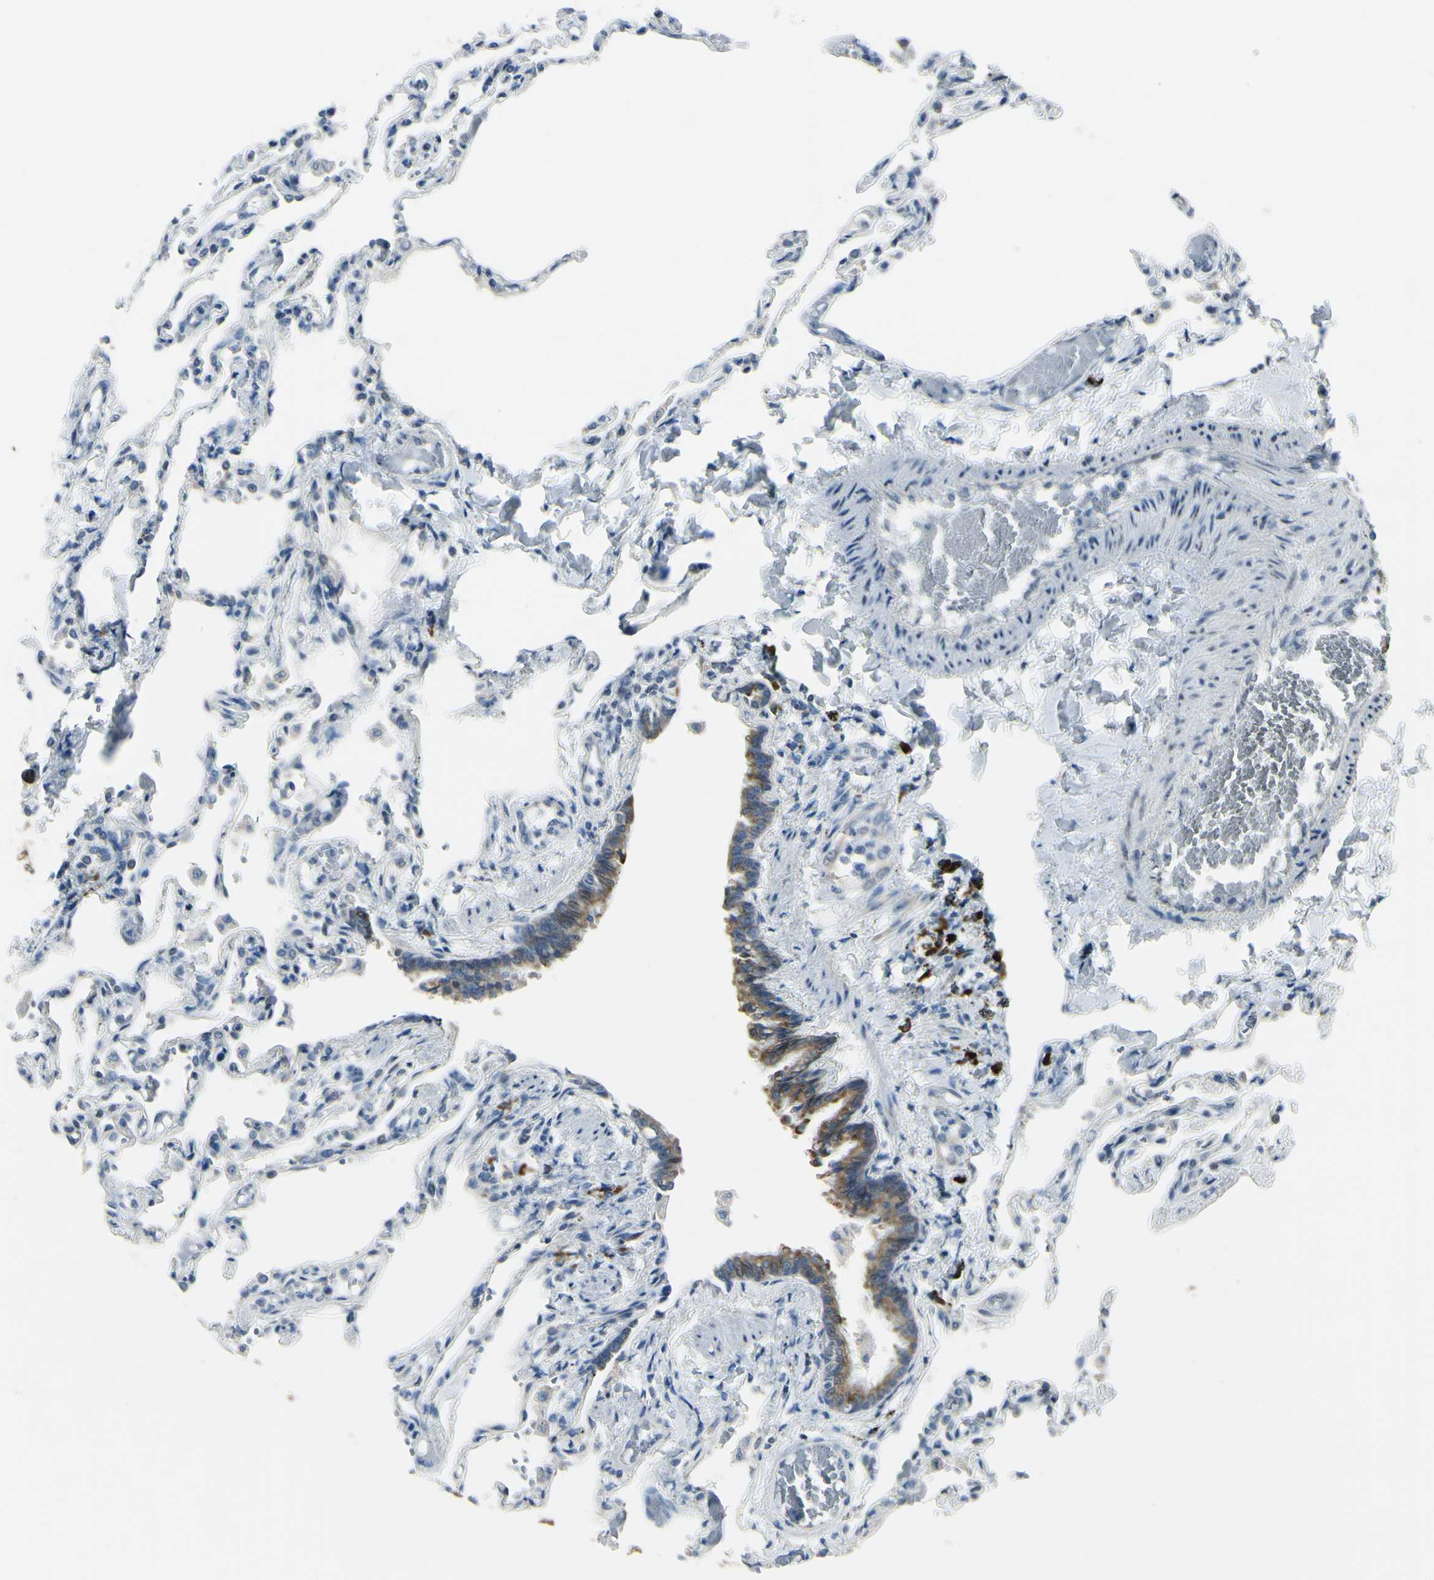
{"staining": {"intensity": "weak", "quantity": "<25%", "location": "cytoplasmic/membranous"}, "tissue": "lung", "cell_type": "Alveolar cells", "image_type": "normal", "snomed": [{"axis": "morphology", "description": "Normal tissue, NOS"}, {"axis": "topography", "description": "Lung"}], "caption": "Alveolar cells show no significant protein positivity in unremarkable lung.", "gene": "SELENOS", "patient": {"sex": "male", "age": 21}}